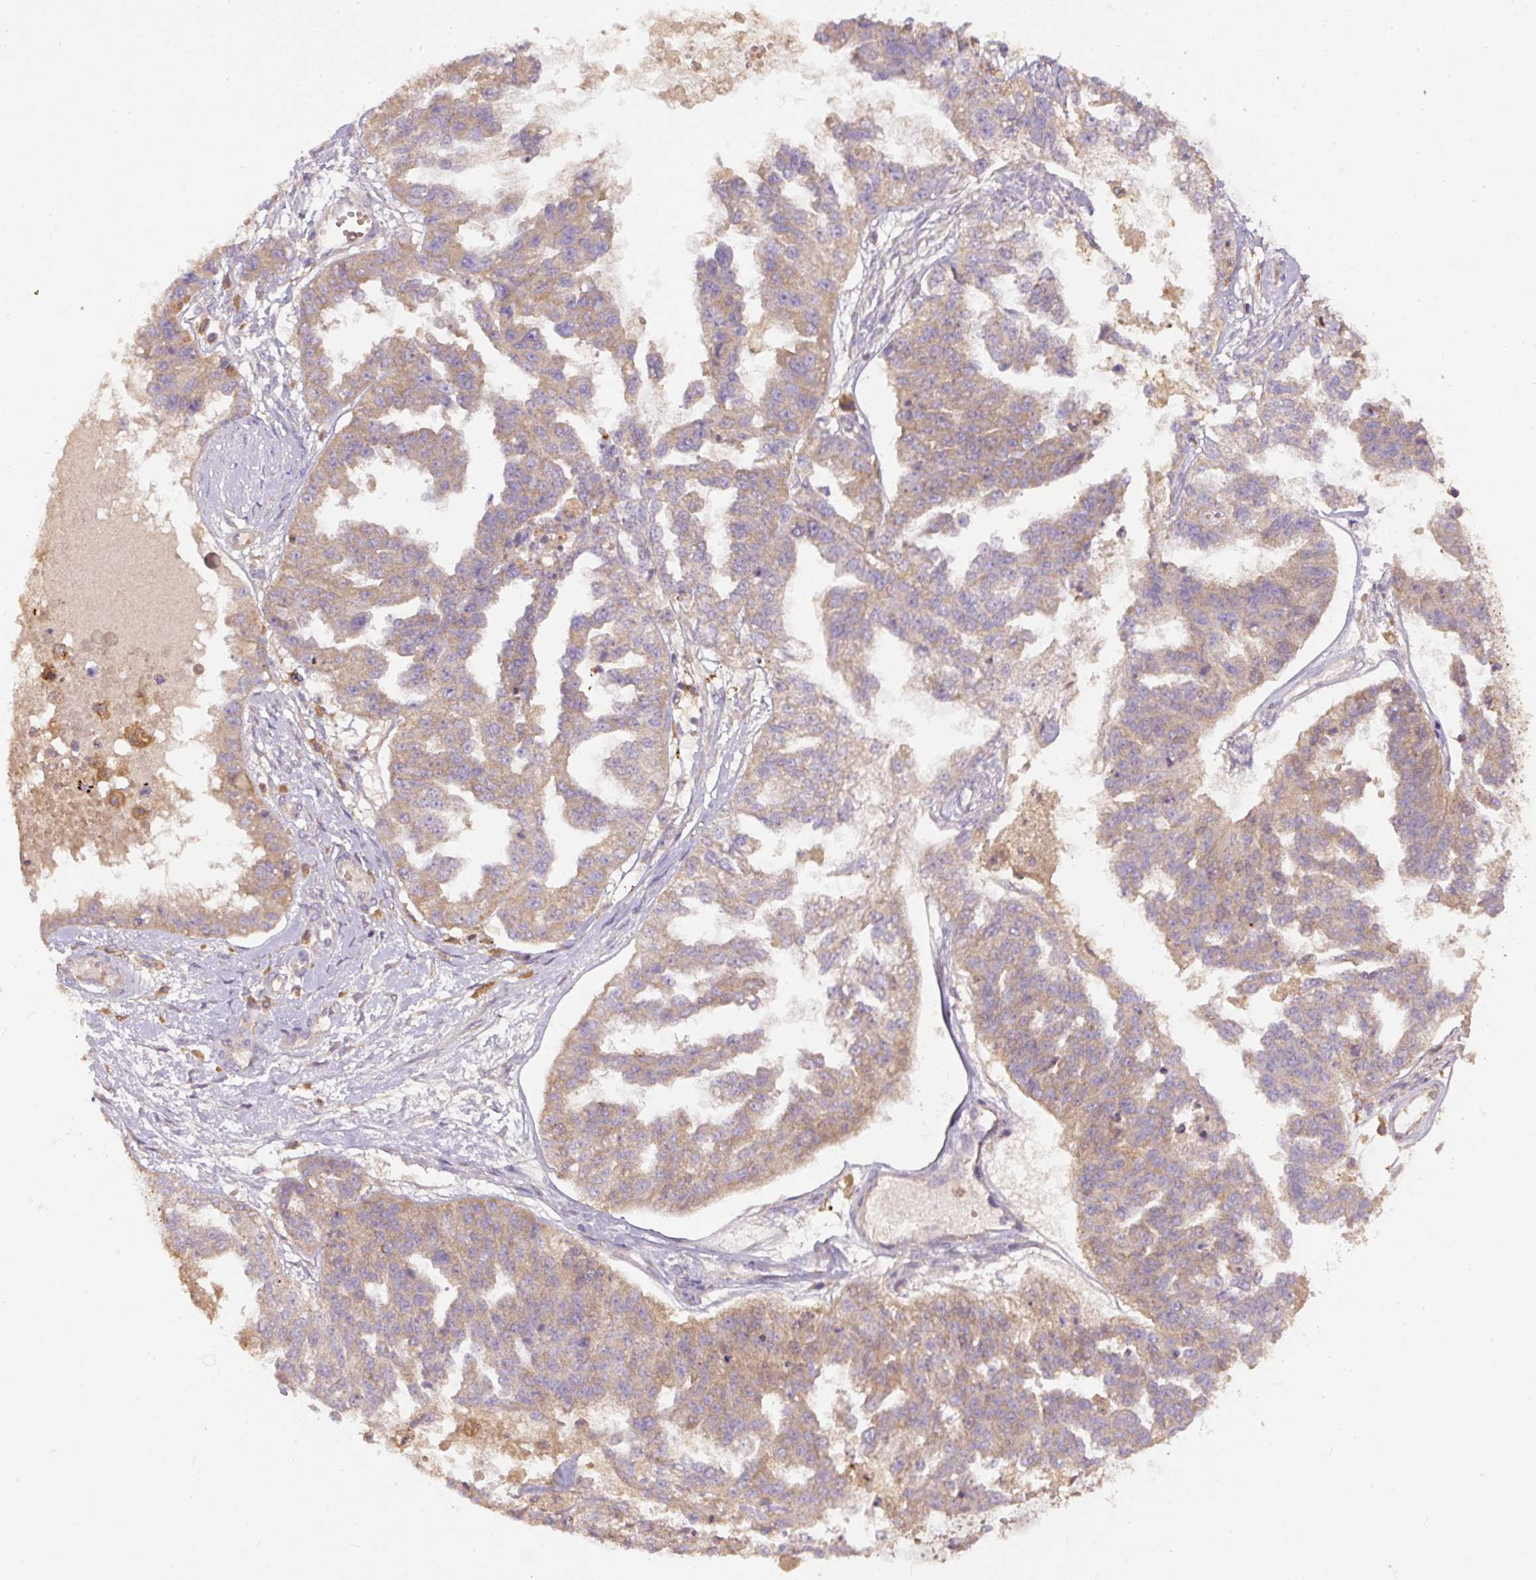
{"staining": {"intensity": "moderate", "quantity": ">75%", "location": "cytoplasmic/membranous"}, "tissue": "ovarian cancer", "cell_type": "Tumor cells", "image_type": "cancer", "snomed": [{"axis": "morphology", "description": "Cystadenocarcinoma, serous, NOS"}, {"axis": "topography", "description": "Ovary"}], "caption": "Serous cystadenocarcinoma (ovarian) stained for a protein reveals moderate cytoplasmic/membranous positivity in tumor cells.", "gene": "DAPK1", "patient": {"sex": "female", "age": 58}}